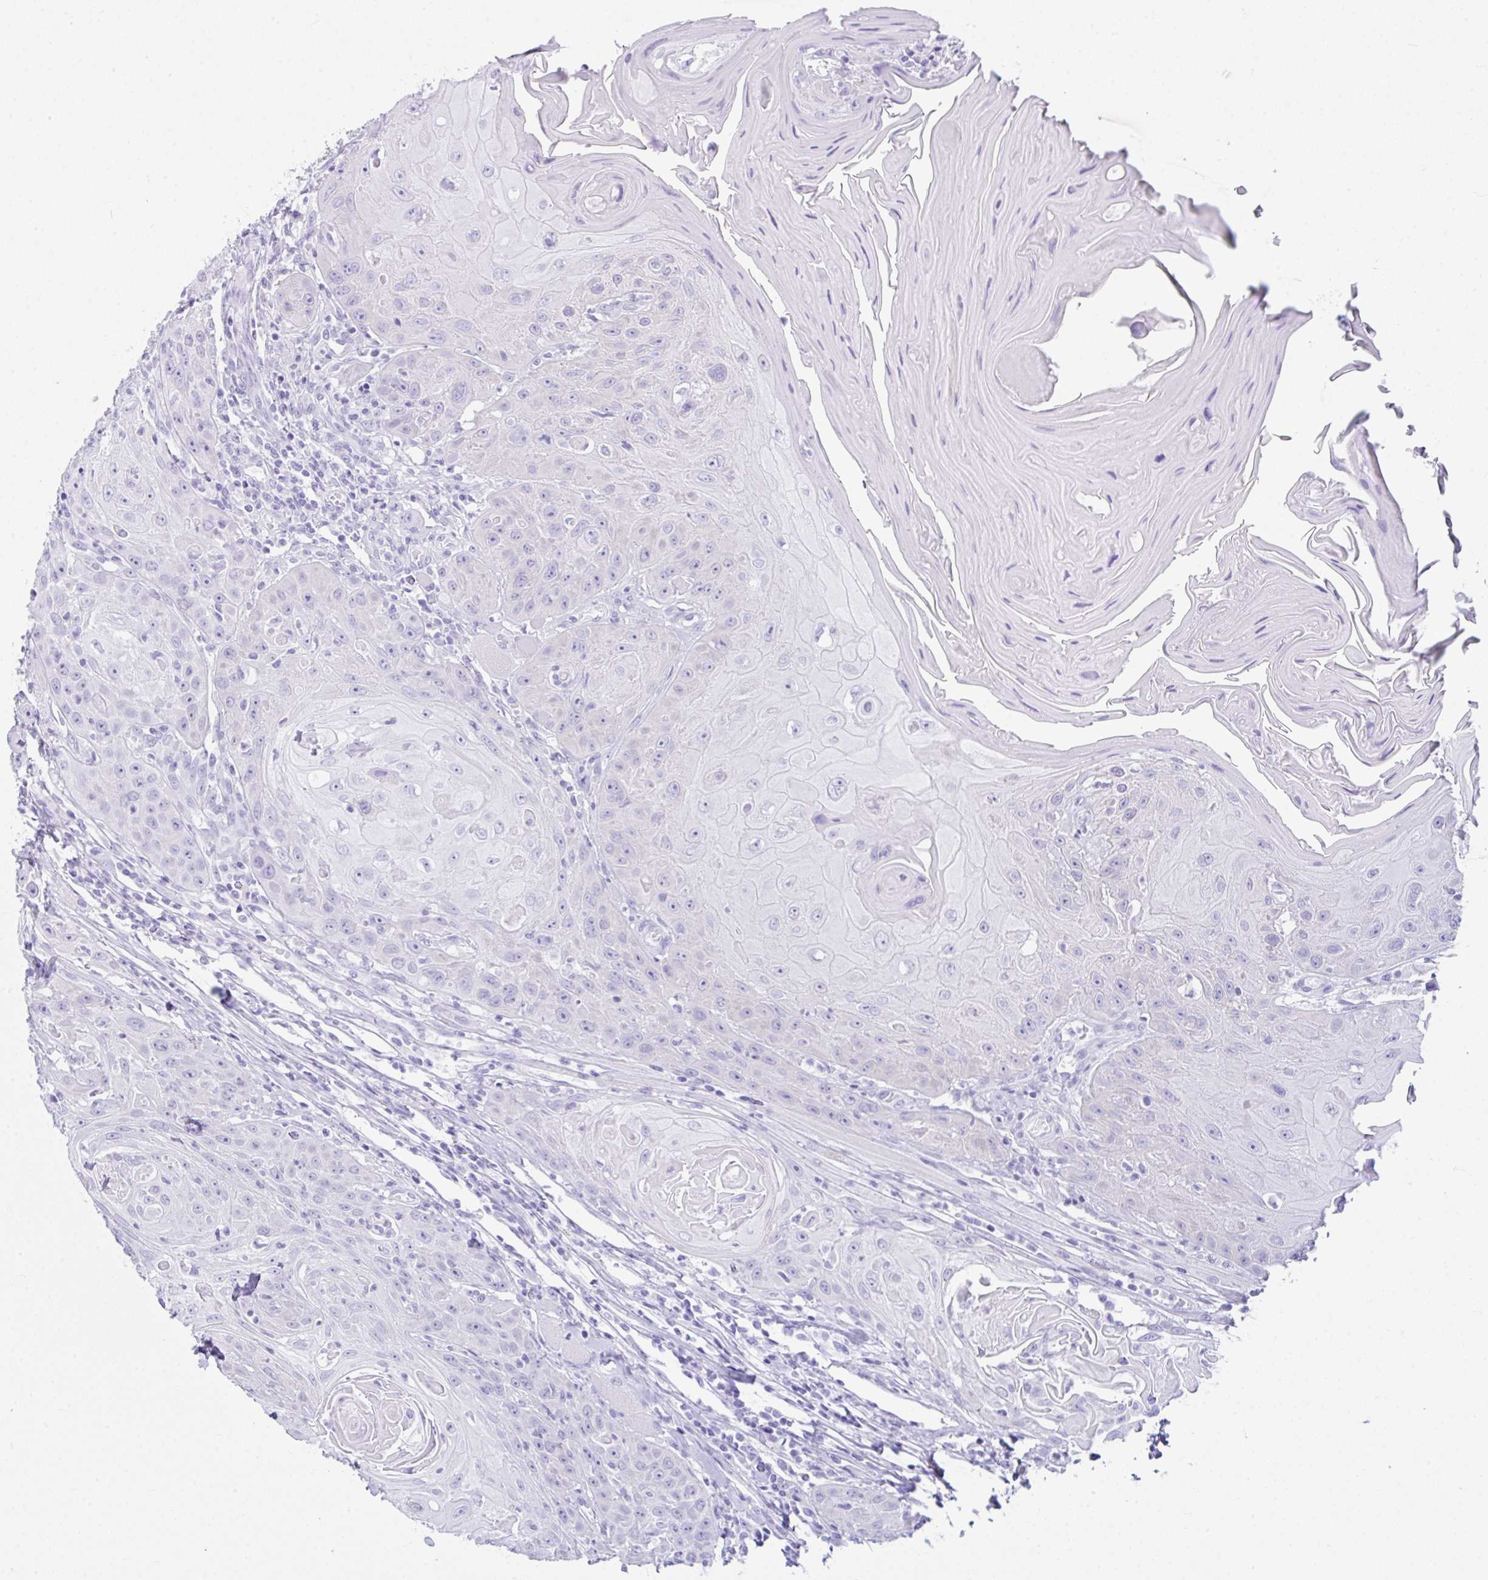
{"staining": {"intensity": "negative", "quantity": "none", "location": "none"}, "tissue": "head and neck cancer", "cell_type": "Tumor cells", "image_type": "cancer", "snomed": [{"axis": "morphology", "description": "Squamous cell carcinoma, NOS"}, {"axis": "topography", "description": "Head-Neck"}], "caption": "This histopathology image is of head and neck cancer stained with IHC to label a protein in brown with the nuclei are counter-stained blue. There is no staining in tumor cells. Nuclei are stained in blue.", "gene": "LGALS4", "patient": {"sex": "female", "age": 59}}